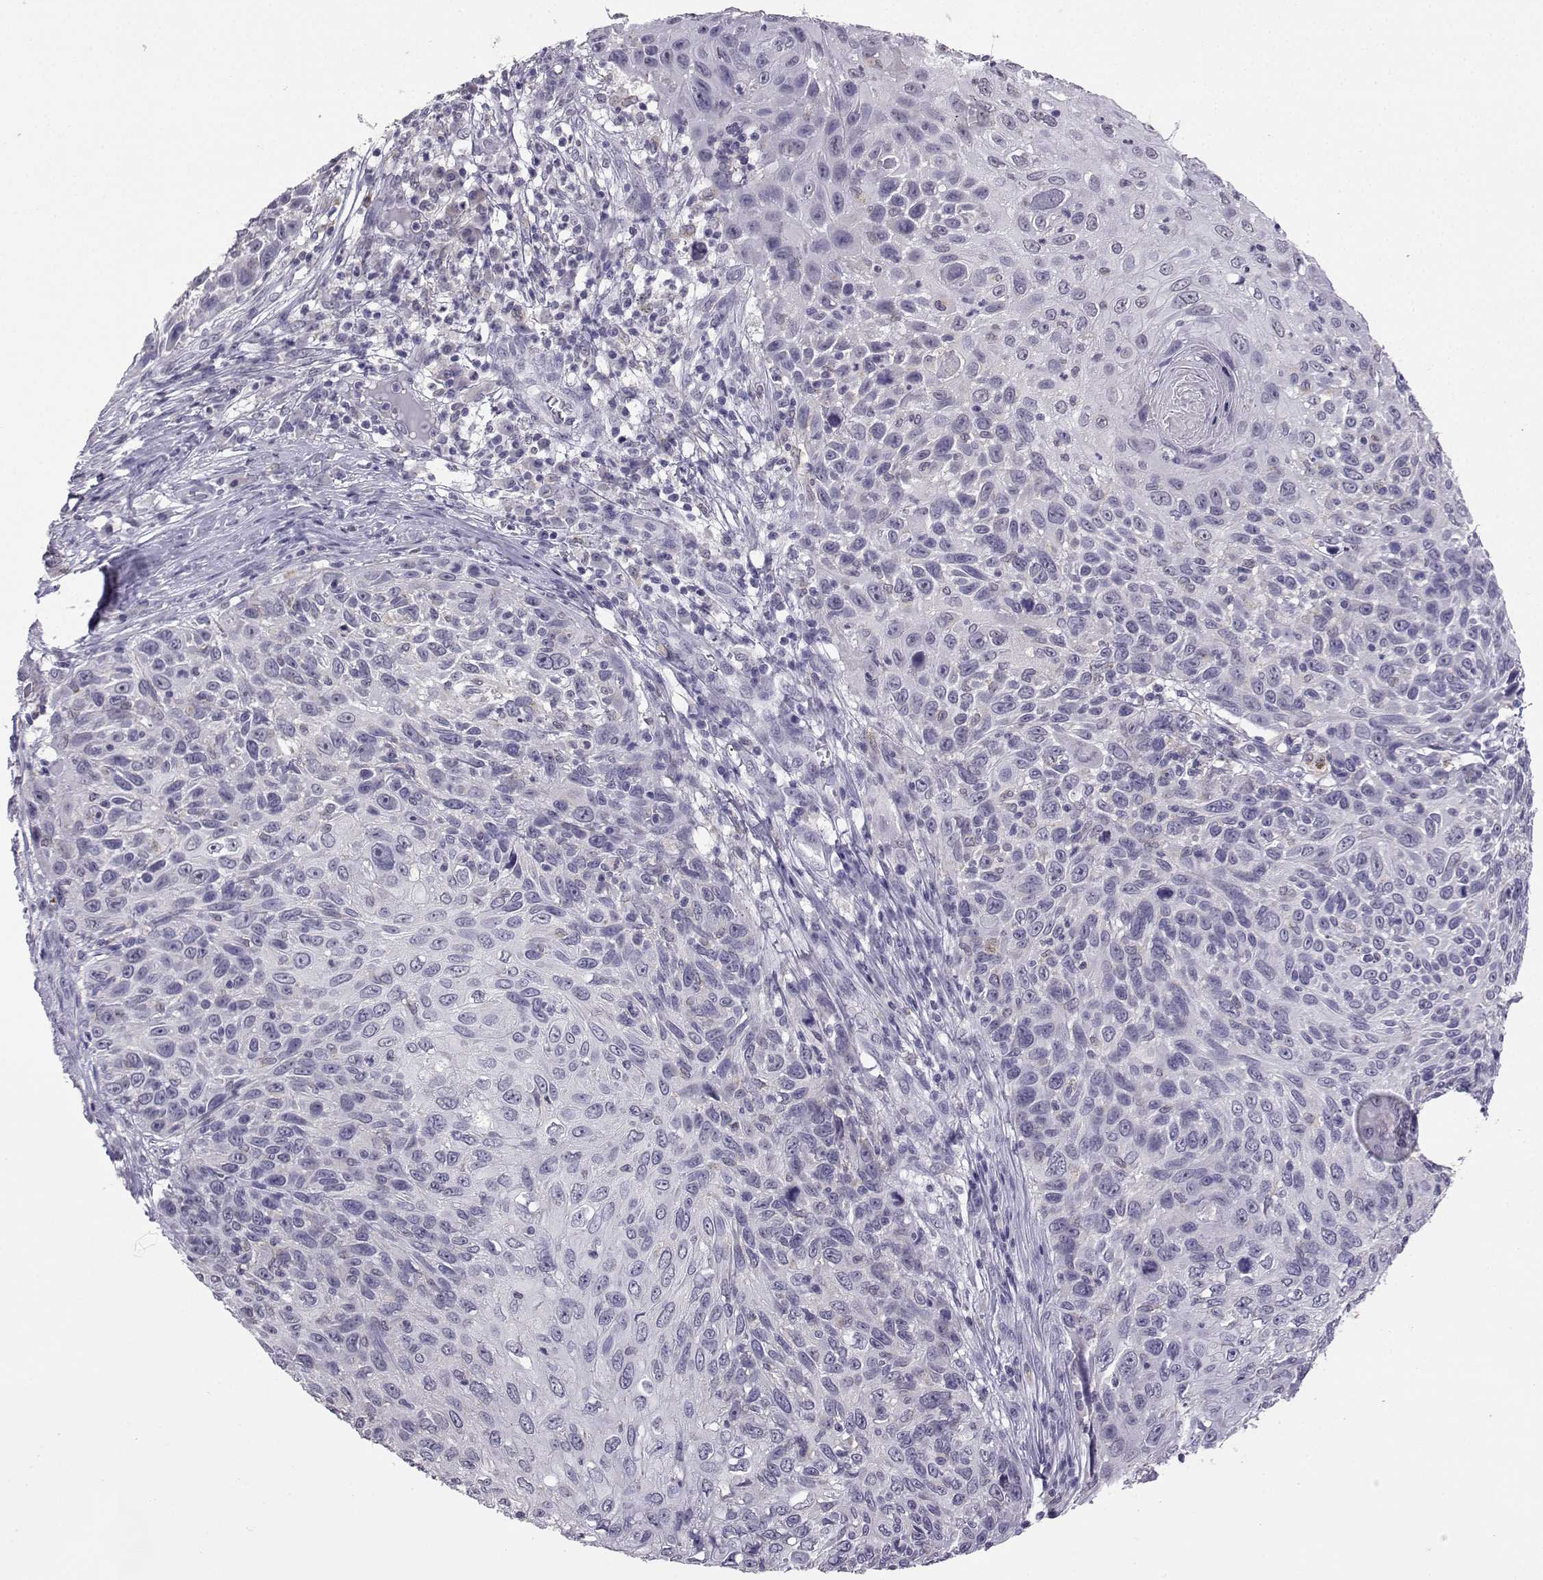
{"staining": {"intensity": "negative", "quantity": "none", "location": "none"}, "tissue": "skin cancer", "cell_type": "Tumor cells", "image_type": "cancer", "snomed": [{"axis": "morphology", "description": "Squamous cell carcinoma, NOS"}, {"axis": "topography", "description": "Skin"}], "caption": "There is no significant positivity in tumor cells of skin cancer (squamous cell carcinoma). Brightfield microscopy of immunohistochemistry (IHC) stained with DAB (brown) and hematoxylin (blue), captured at high magnification.", "gene": "TBR1", "patient": {"sex": "male", "age": 92}}